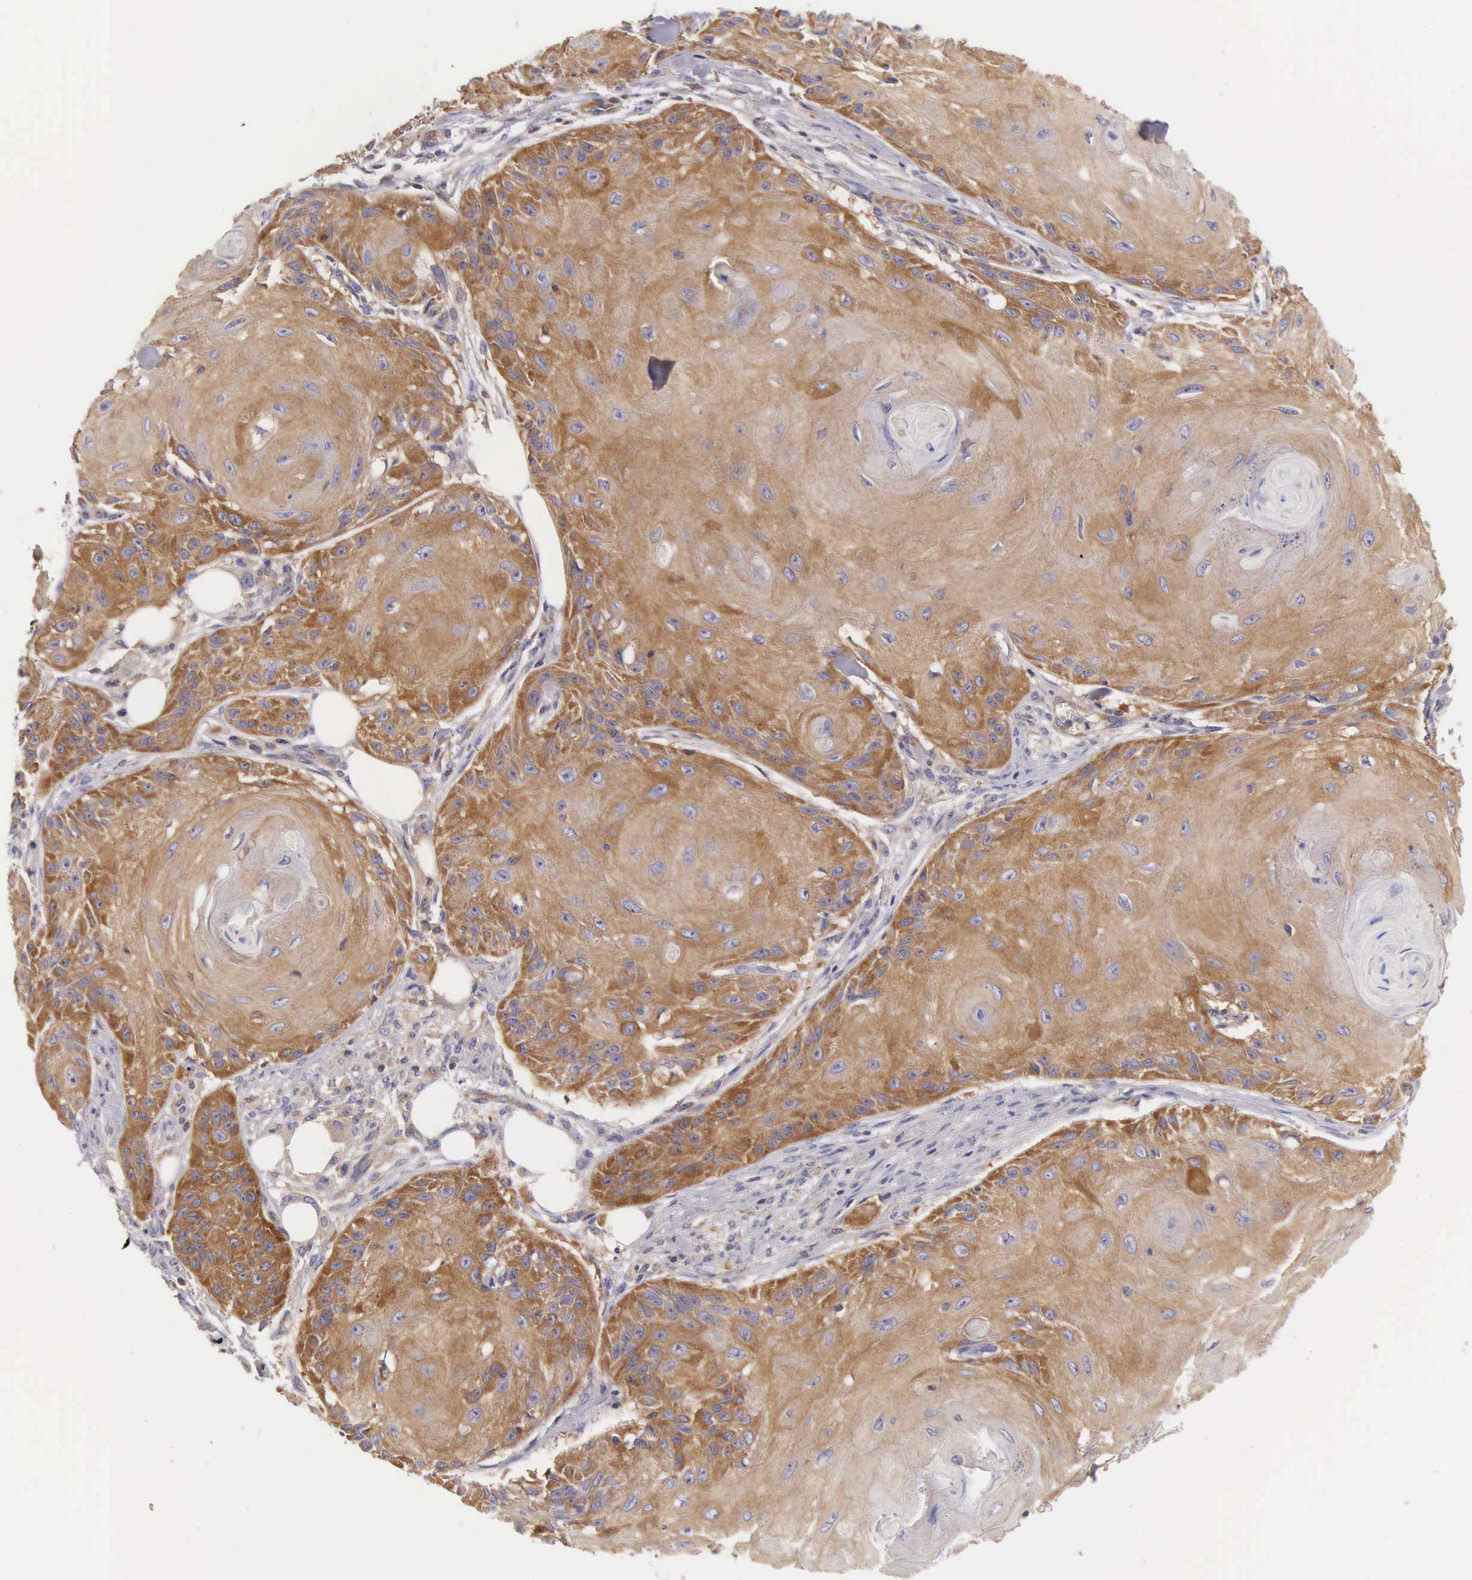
{"staining": {"intensity": "strong", "quantity": ">75%", "location": "cytoplasmic/membranous"}, "tissue": "skin cancer", "cell_type": "Tumor cells", "image_type": "cancer", "snomed": [{"axis": "morphology", "description": "Squamous cell carcinoma, NOS"}, {"axis": "topography", "description": "Skin"}], "caption": "Skin cancer (squamous cell carcinoma) stained for a protein (brown) displays strong cytoplasmic/membranous positive positivity in about >75% of tumor cells.", "gene": "OSBPL3", "patient": {"sex": "female", "age": 88}}